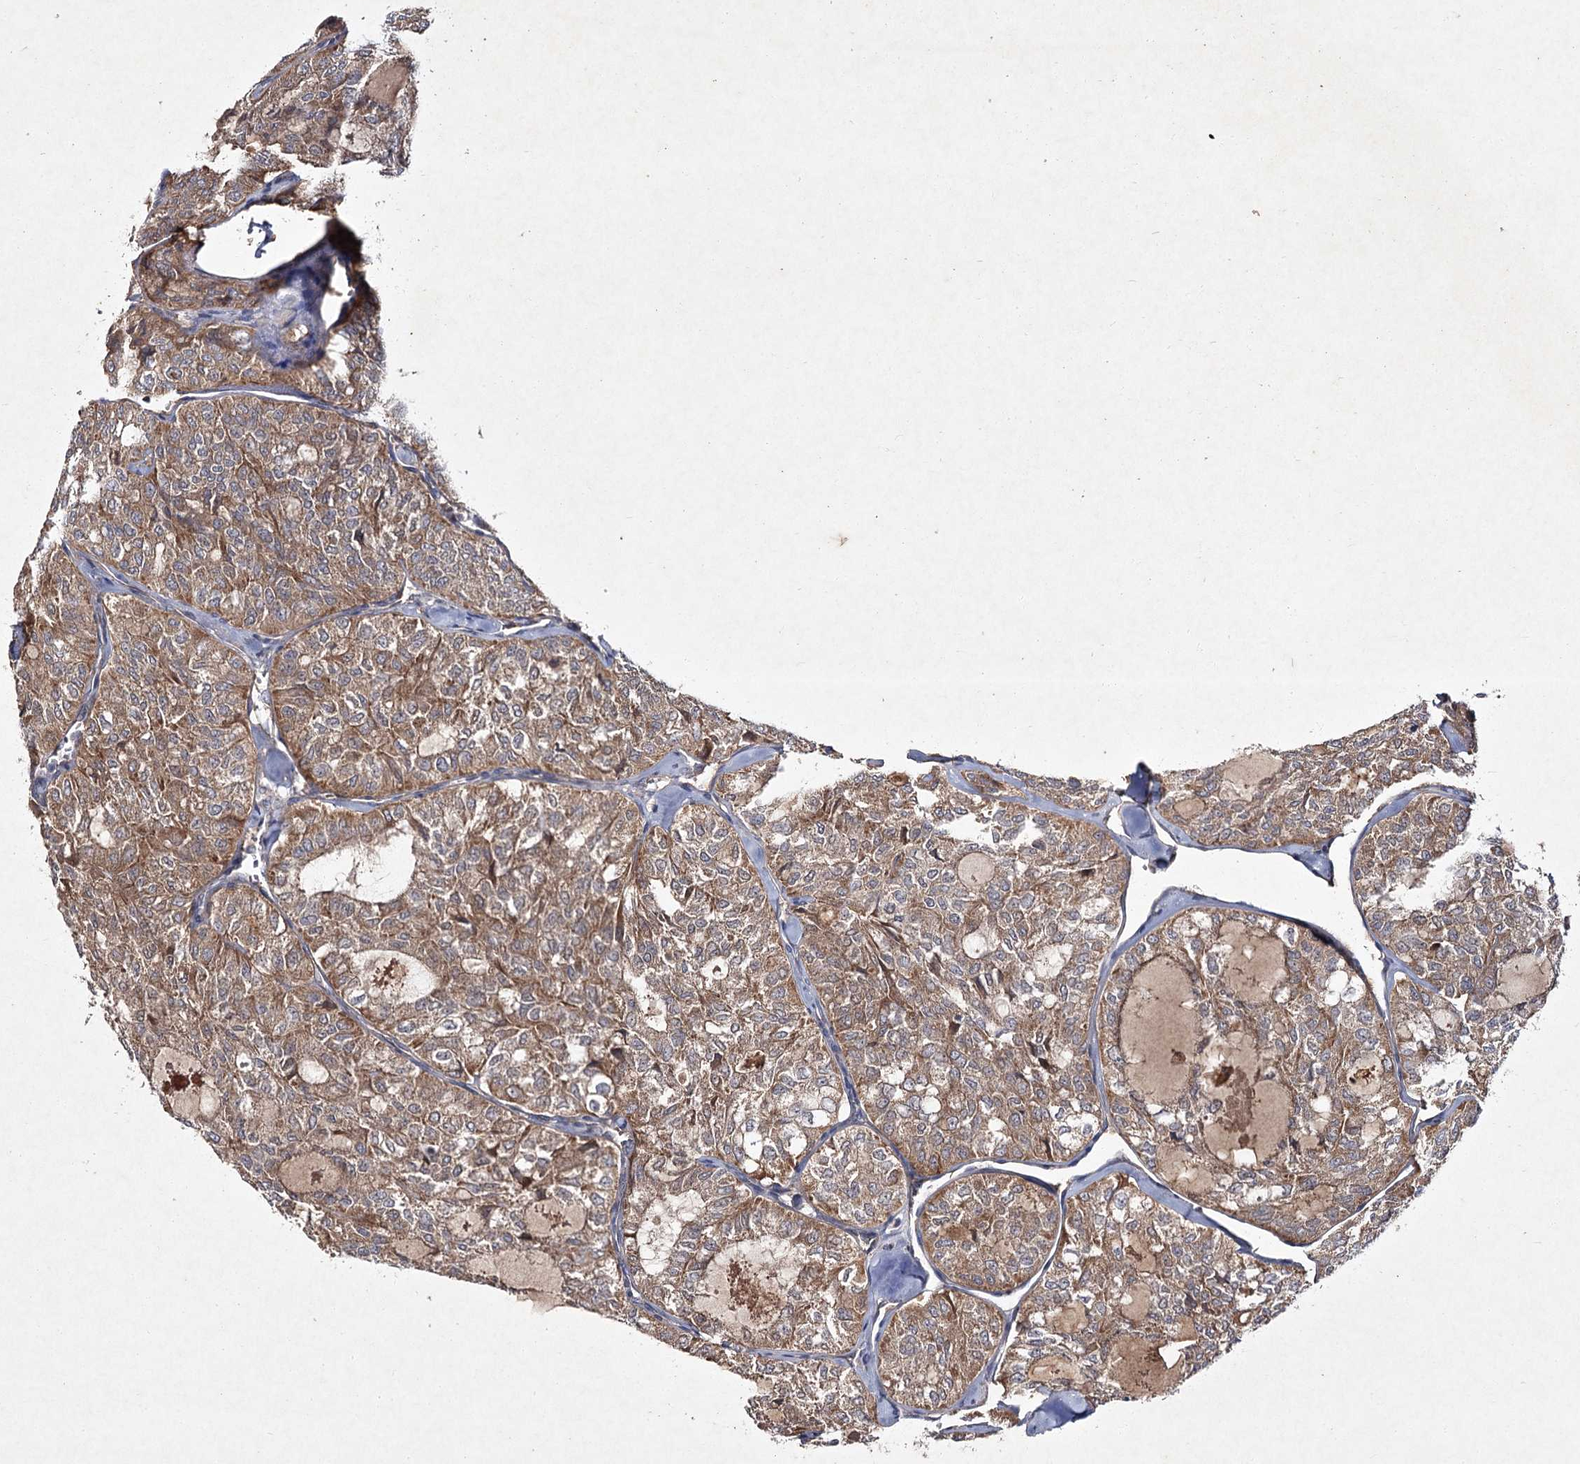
{"staining": {"intensity": "moderate", "quantity": "25%-75%", "location": "cytoplasmic/membranous"}, "tissue": "thyroid cancer", "cell_type": "Tumor cells", "image_type": "cancer", "snomed": [{"axis": "morphology", "description": "Follicular adenoma carcinoma, NOS"}, {"axis": "topography", "description": "Thyroid gland"}], "caption": "Immunohistochemical staining of human thyroid cancer reveals medium levels of moderate cytoplasmic/membranous protein expression in approximately 25%-75% of tumor cells.", "gene": "MFN1", "patient": {"sex": "male", "age": 75}}